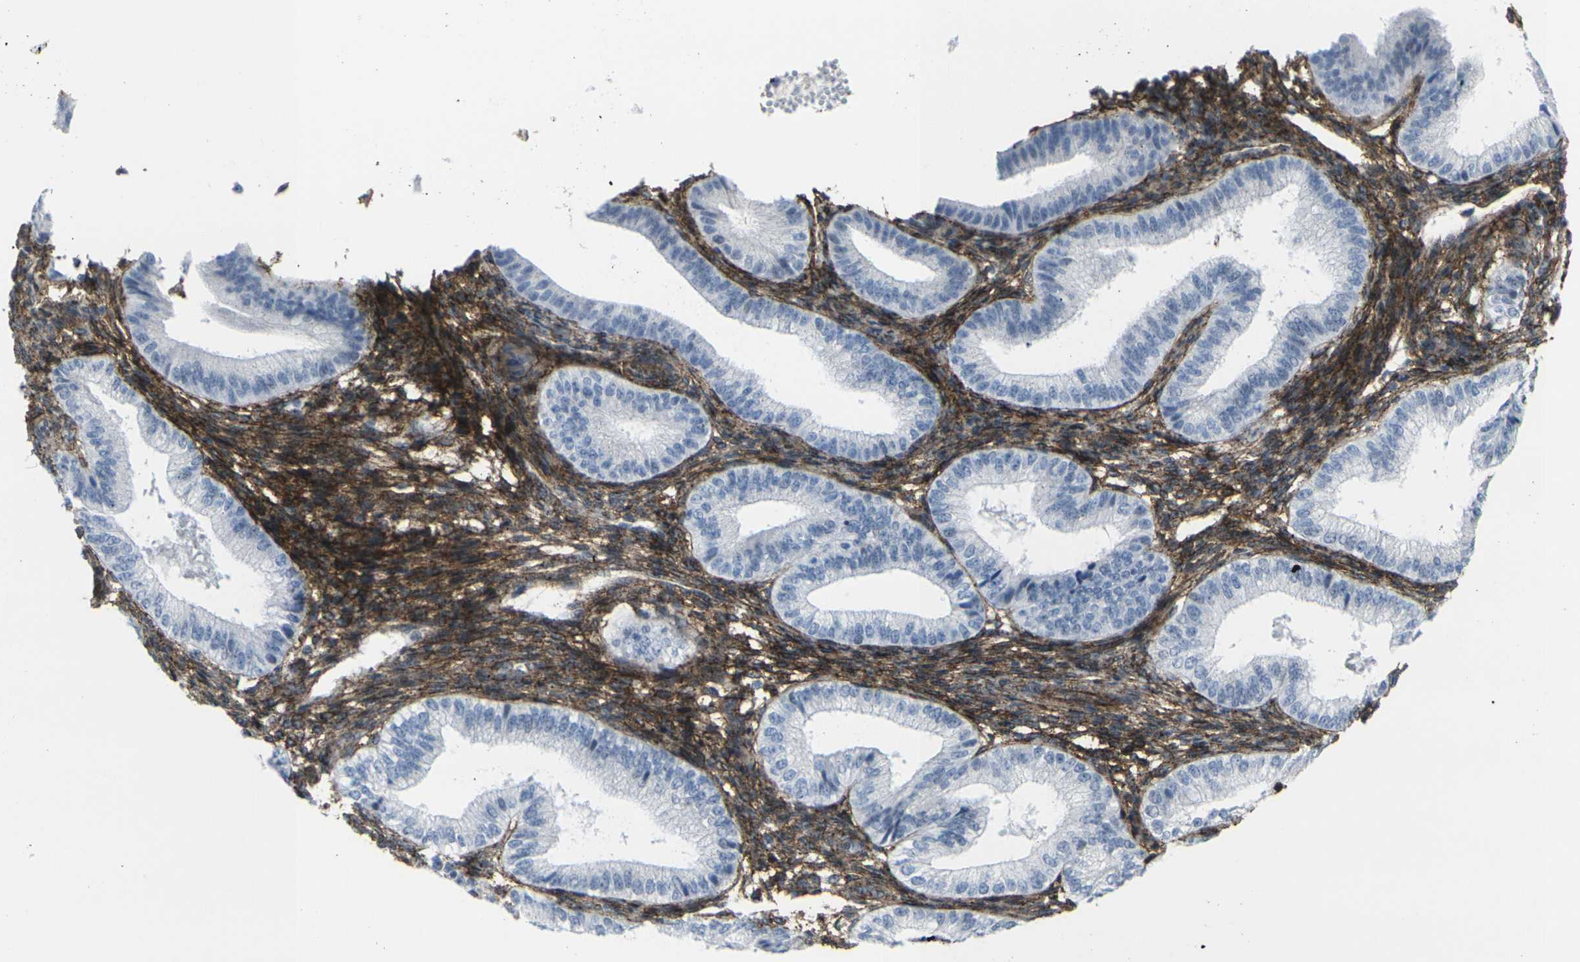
{"staining": {"intensity": "strong", "quantity": ">75%", "location": "cytoplasmic/membranous"}, "tissue": "endometrium", "cell_type": "Cells in endometrial stroma", "image_type": "normal", "snomed": [{"axis": "morphology", "description": "Normal tissue, NOS"}, {"axis": "topography", "description": "Endometrium"}], "caption": "Endometrium stained with IHC reveals strong cytoplasmic/membranous staining in about >75% of cells in endometrial stroma.", "gene": "CDH11", "patient": {"sex": "female", "age": 39}}